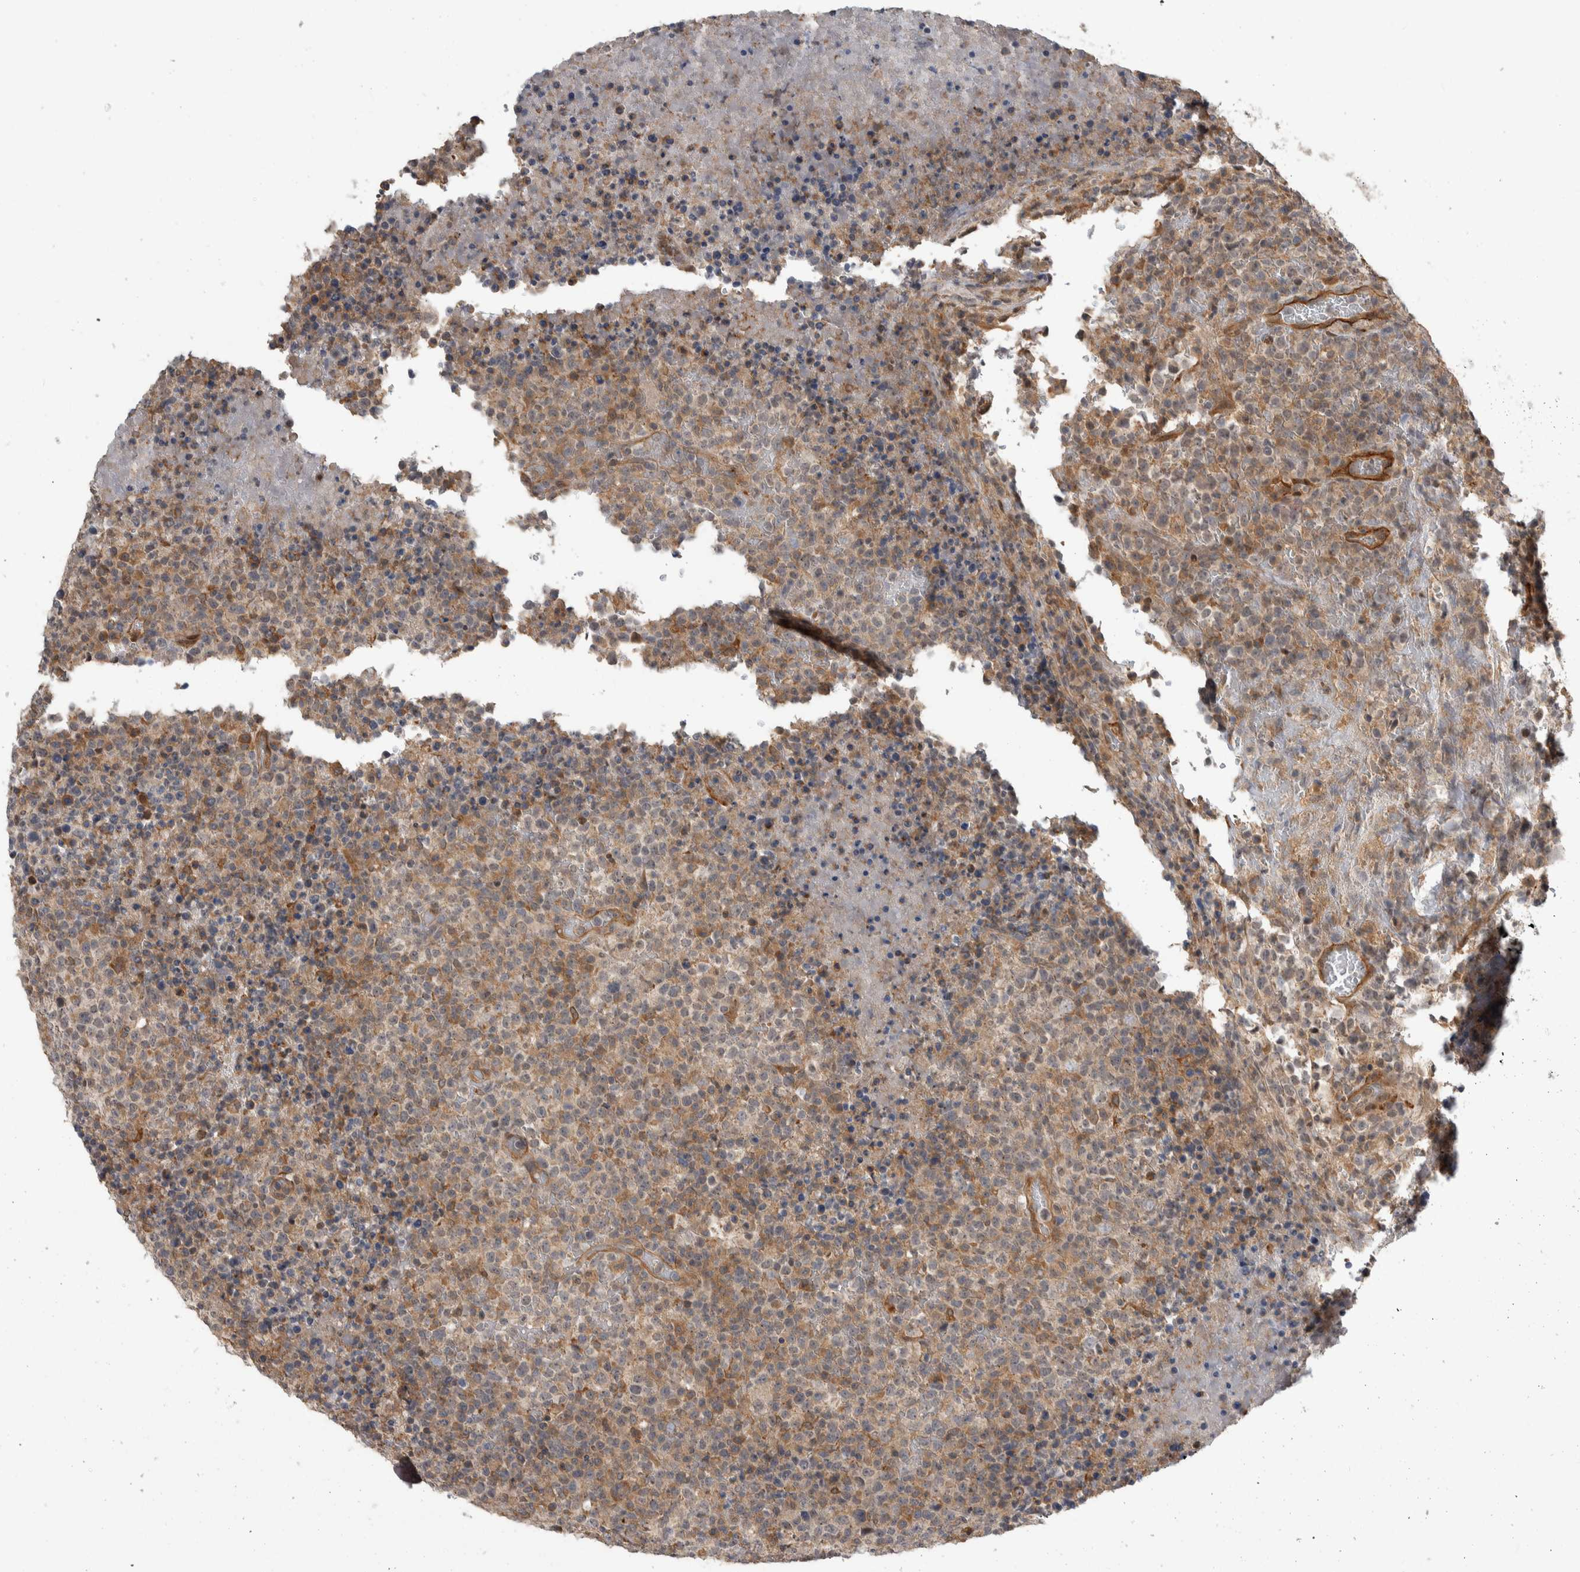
{"staining": {"intensity": "weak", "quantity": "25%-75%", "location": "cytoplasmic/membranous"}, "tissue": "lymphoma", "cell_type": "Tumor cells", "image_type": "cancer", "snomed": [{"axis": "morphology", "description": "Malignant lymphoma, non-Hodgkin's type, High grade"}, {"axis": "topography", "description": "Lymph node"}], "caption": "IHC staining of malignant lymphoma, non-Hodgkin's type (high-grade), which demonstrates low levels of weak cytoplasmic/membranous expression in about 25%-75% of tumor cells indicating weak cytoplasmic/membranous protein positivity. The staining was performed using DAB (brown) for protein detection and nuclei were counterstained in hematoxylin (blue).", "gene": "PRDM4", "patient": {"sex": "male", "age": 13}}